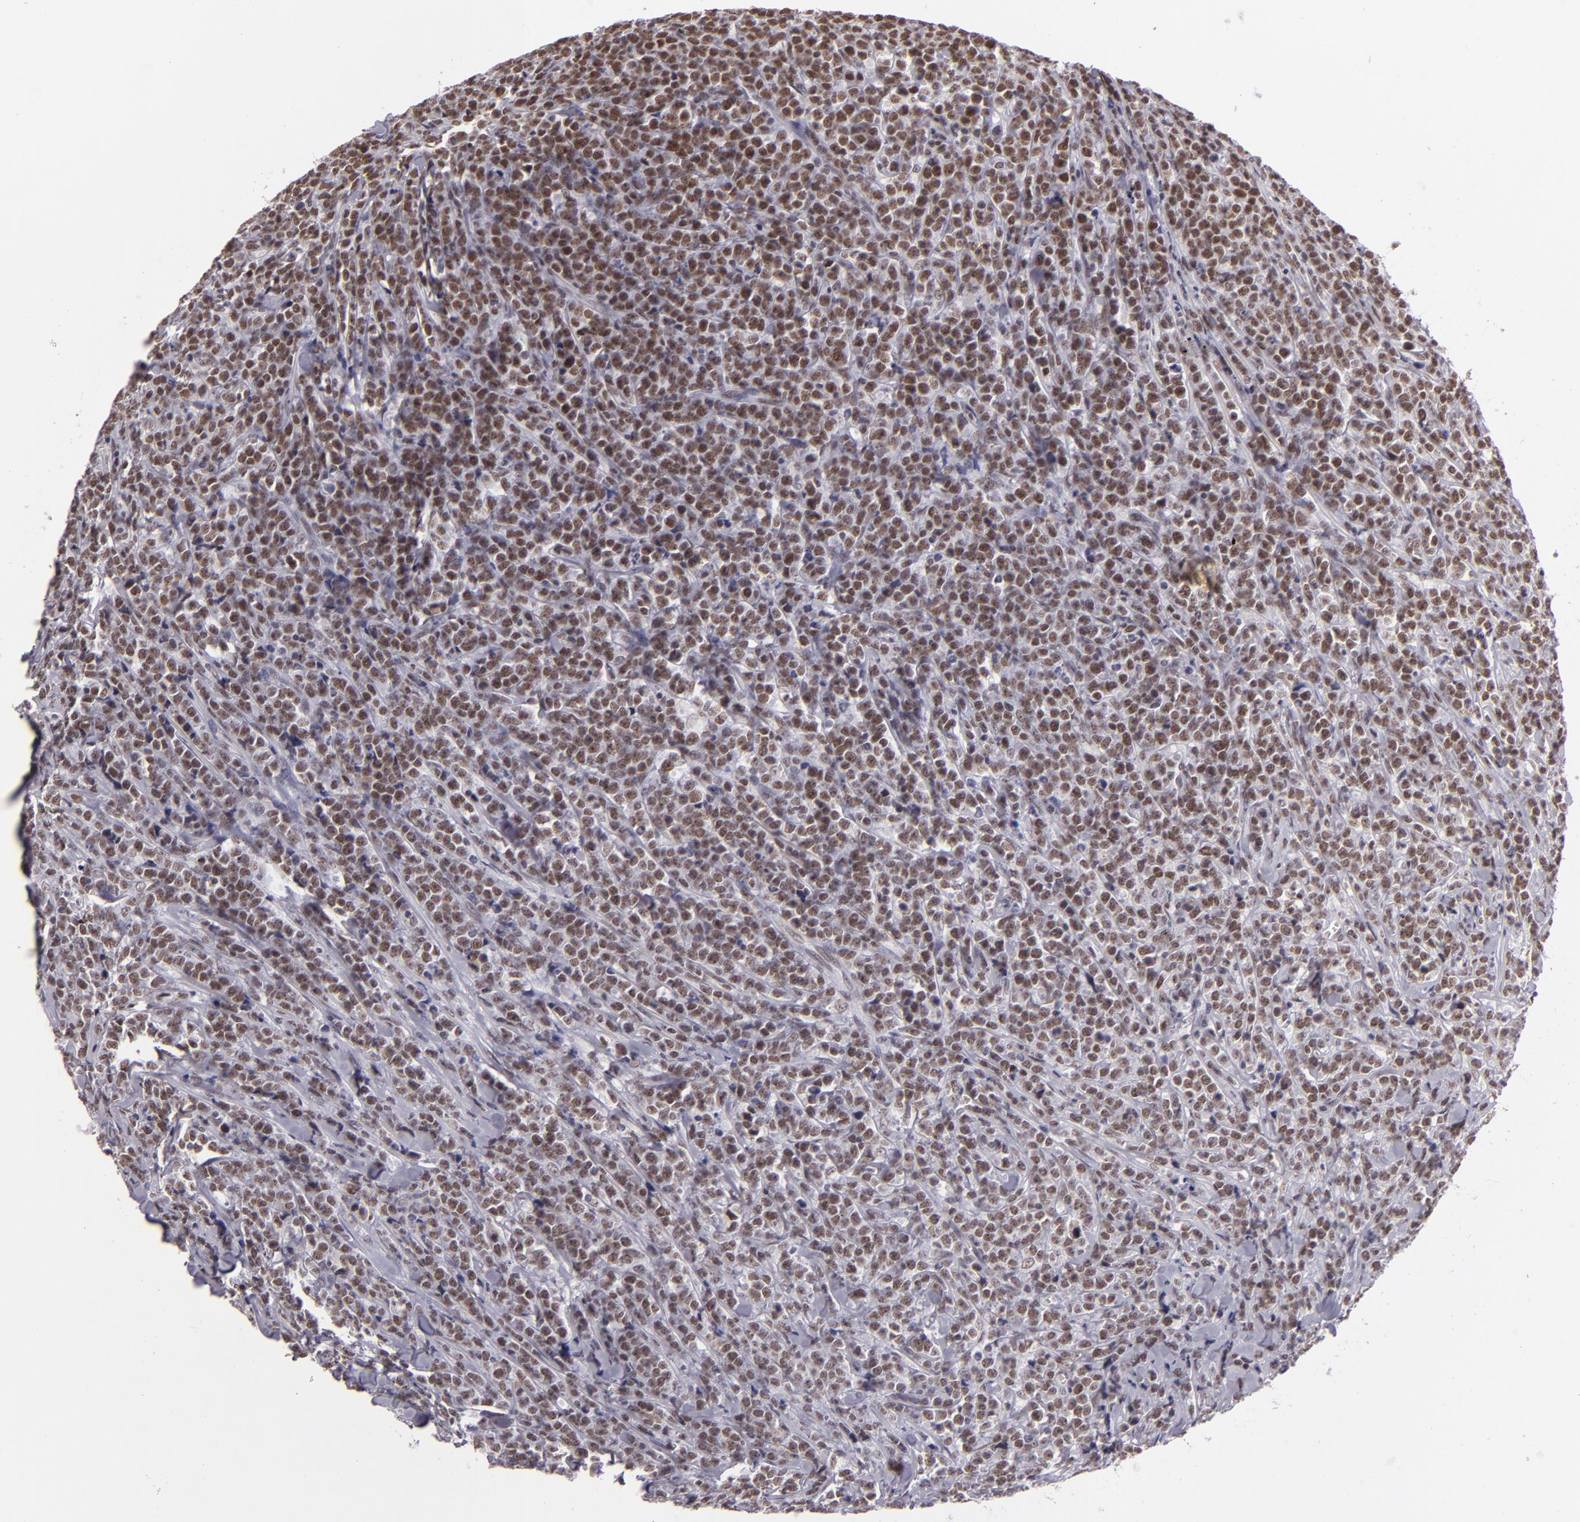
{"staining": {"intensity": "weak", "quantity": ">75%", "location": "nuclear"}, "tissue": "lymphoma", "cell_type": "Tumor cells", "image_type": "cancer", "snomed": [{"axis": "morphology", "description": "Malignant lymphoma, non-Hodgkin's type, High grade"}, {"axis": "topography", "description": "Small intestine"}, {"axis": "topography", "description": "Colon"}], "caption": "Human lymphoma stained for a protein (brown) demonstrates weak nuclear positive positivity in approximately >75% of tumor cells.", "gene": "BRD8", "patient": {"sex": "male", "age": 8}}